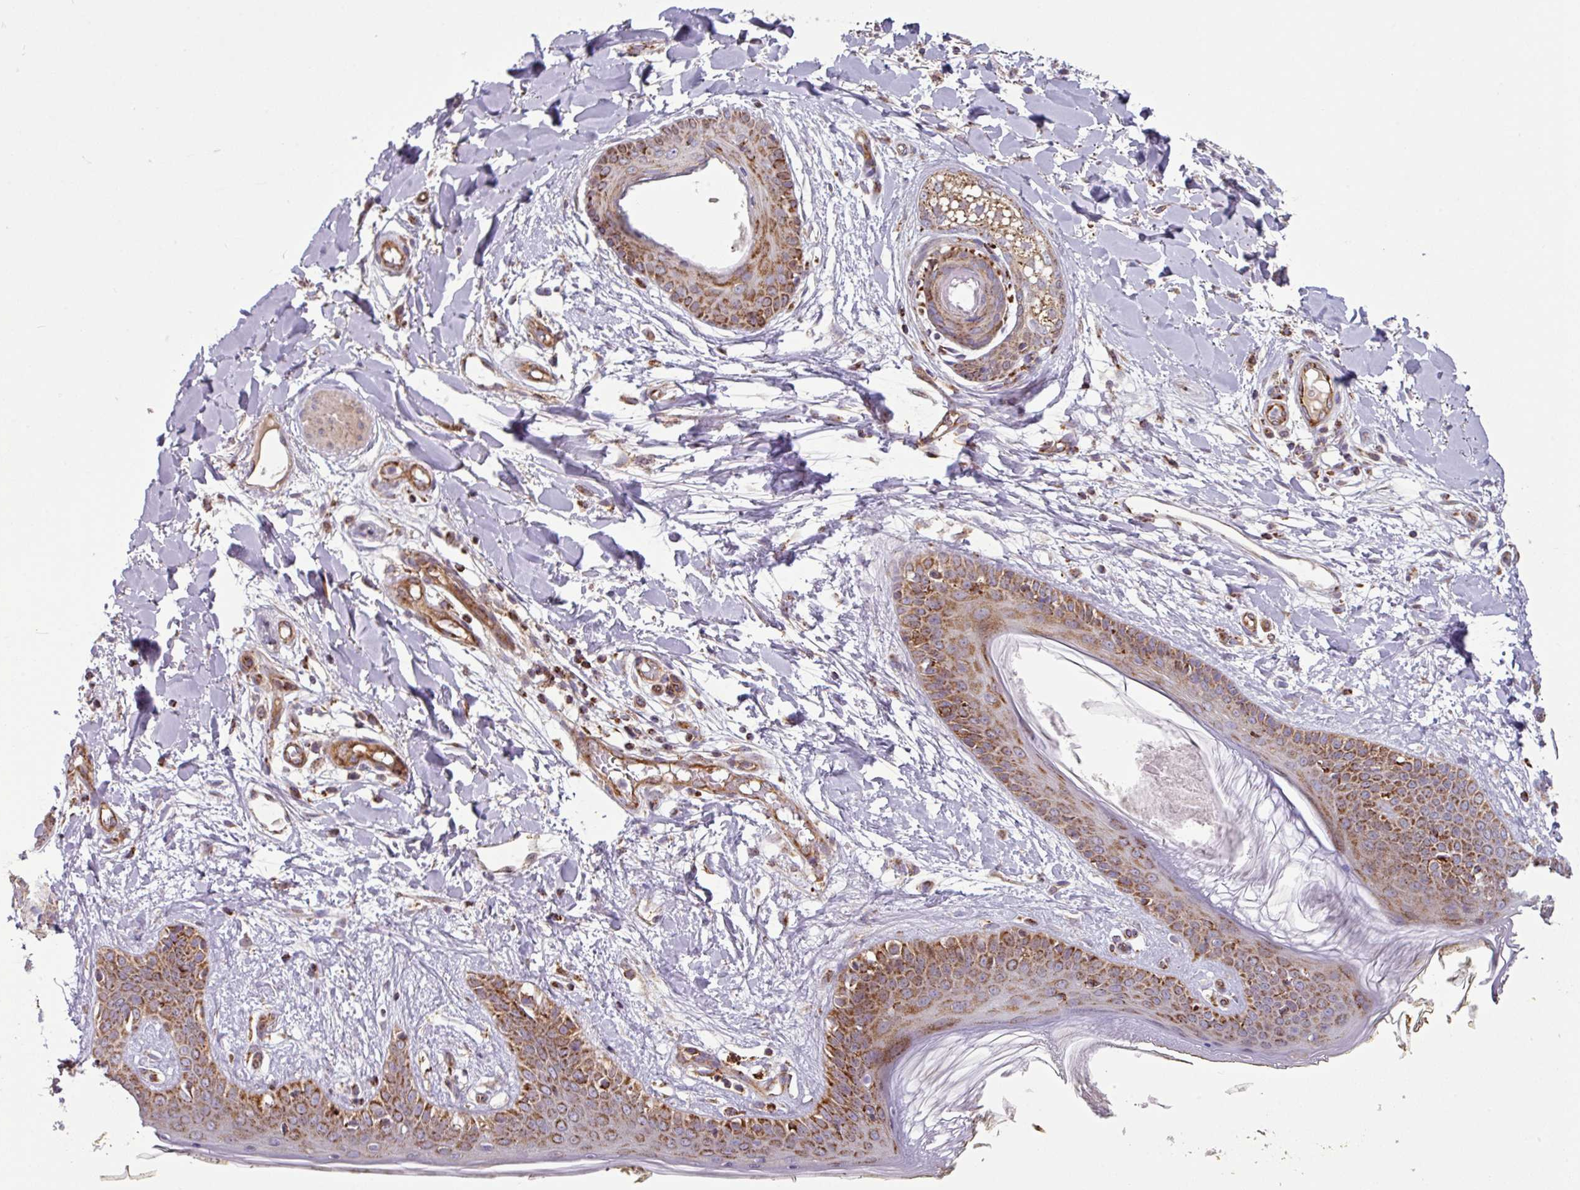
{"staining": {"intensity": "moderate", "quantity": ">75%", "location": "cytoplasmic/membranous"}, "tissue": "skin", "cell_type": "Fibroblasts", "image_type": "normal", "snomed": [{"axis": "morphology", "description": "Normal tissue, NOS"}, {"axis": "topography", "description": "Skin"}], "caption": "An immunohistochemistry histopathology image of normal tissue is shown. Protein staining in brown highlights moderate cytoplasmic/membranous positivity in skin within fibroblasts.", "gene": "PRELID3B", "patient": {"sex": "female", "age": 34}}